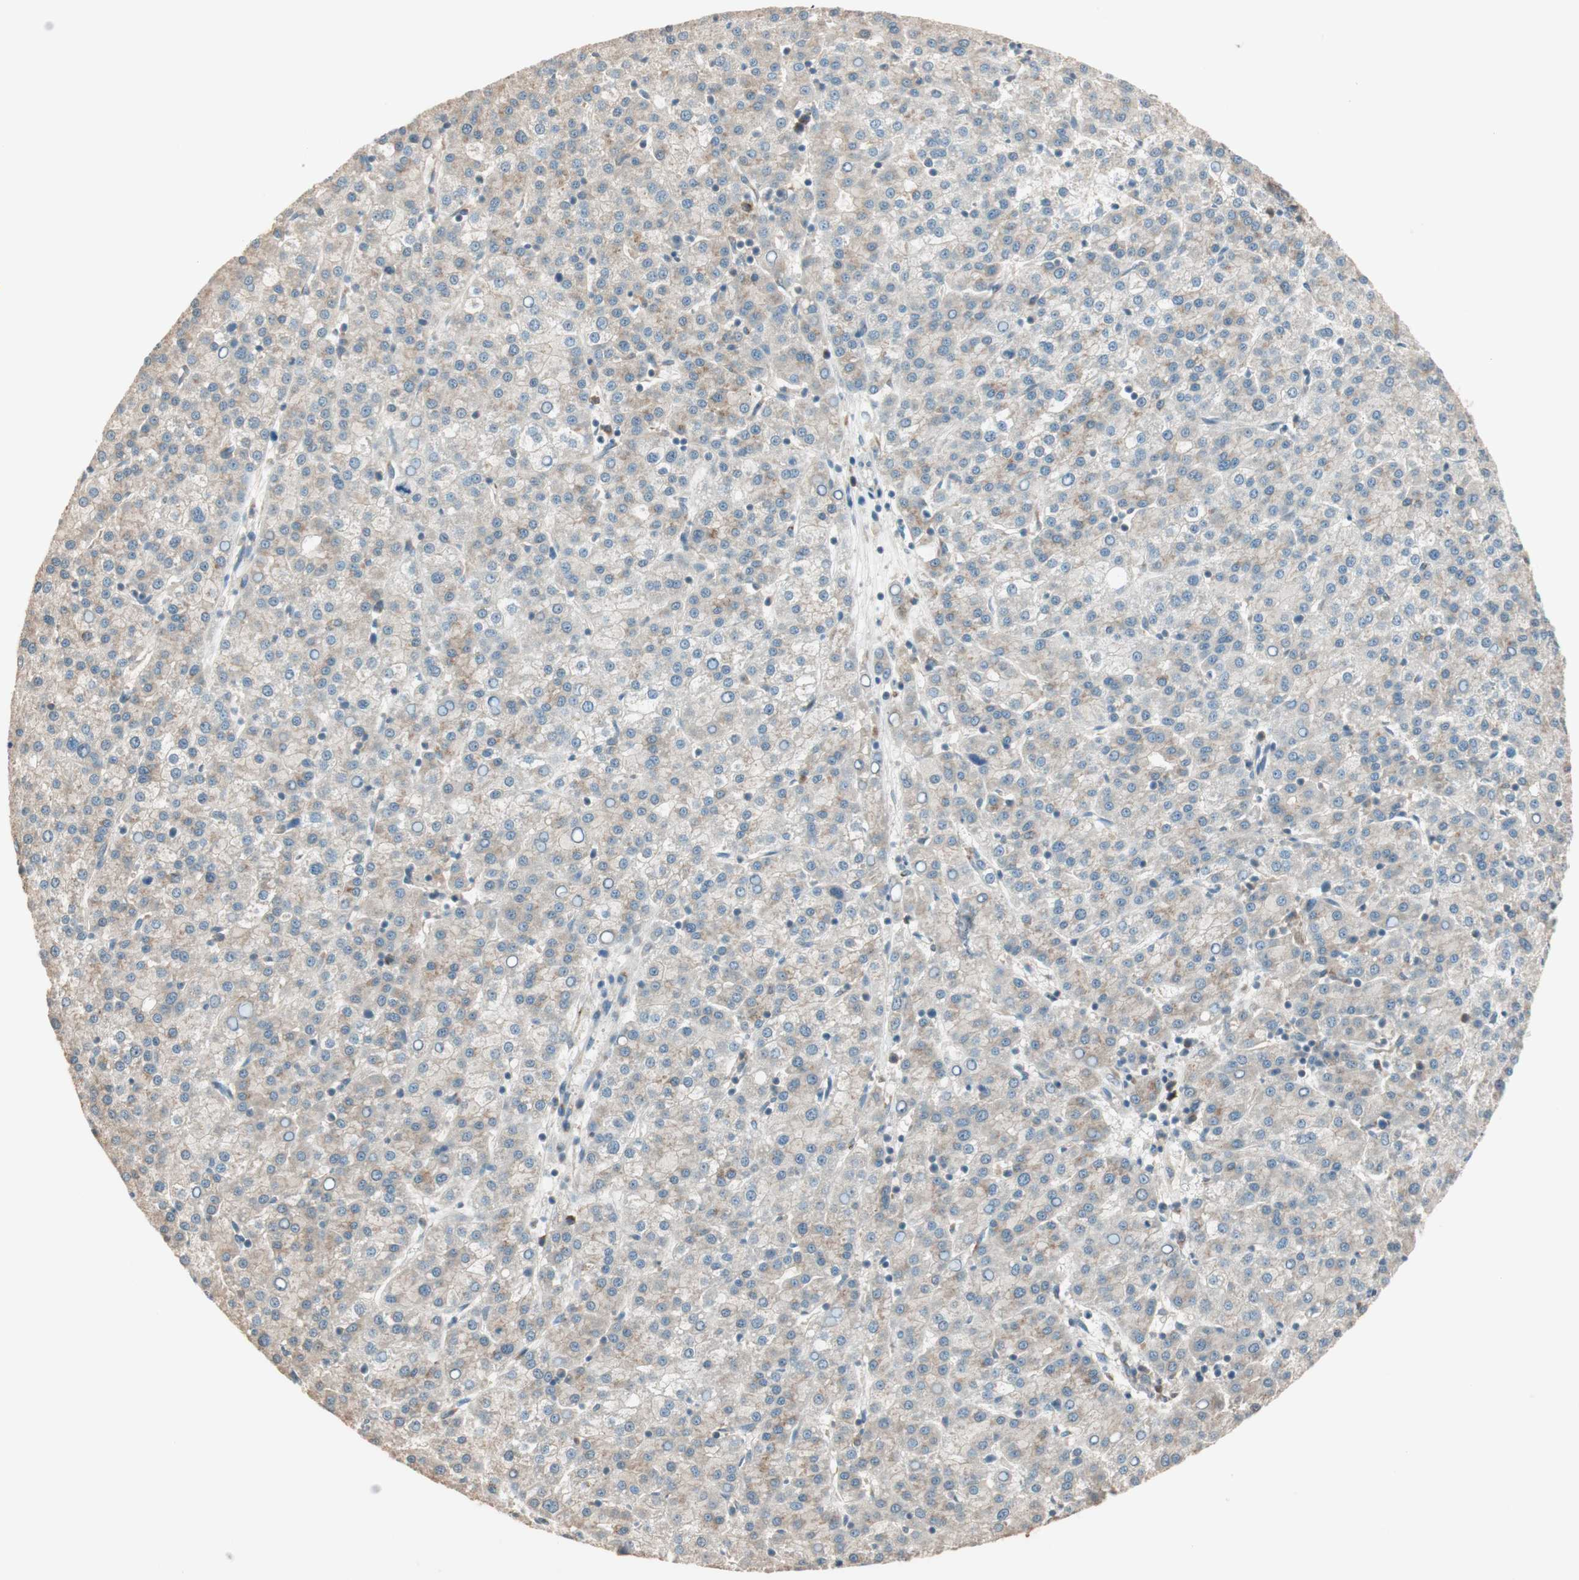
{"staining": {"intensity": "weak", "quantity": "25%-75%", "location": "cytoplasmic/membranous"}, "tissue": "liver cancer", "cell_type": "Tumor cells", "image_type": "cancer", "snomed": [{"axis": "morphology", "description": "Carcinoma, Hepatocellular, NOS"}, {"axis": "topography", "description": "Liver"}], "caption": "A histopathology image showing weak cytoplasmic/membranous positivity in approximately 25%-75% of tumor cells in liver cancer, as visualized by brown immunohistochemical staining.", "gene": "SEC16A", "patient": {"sex": "female", "age": 58}}